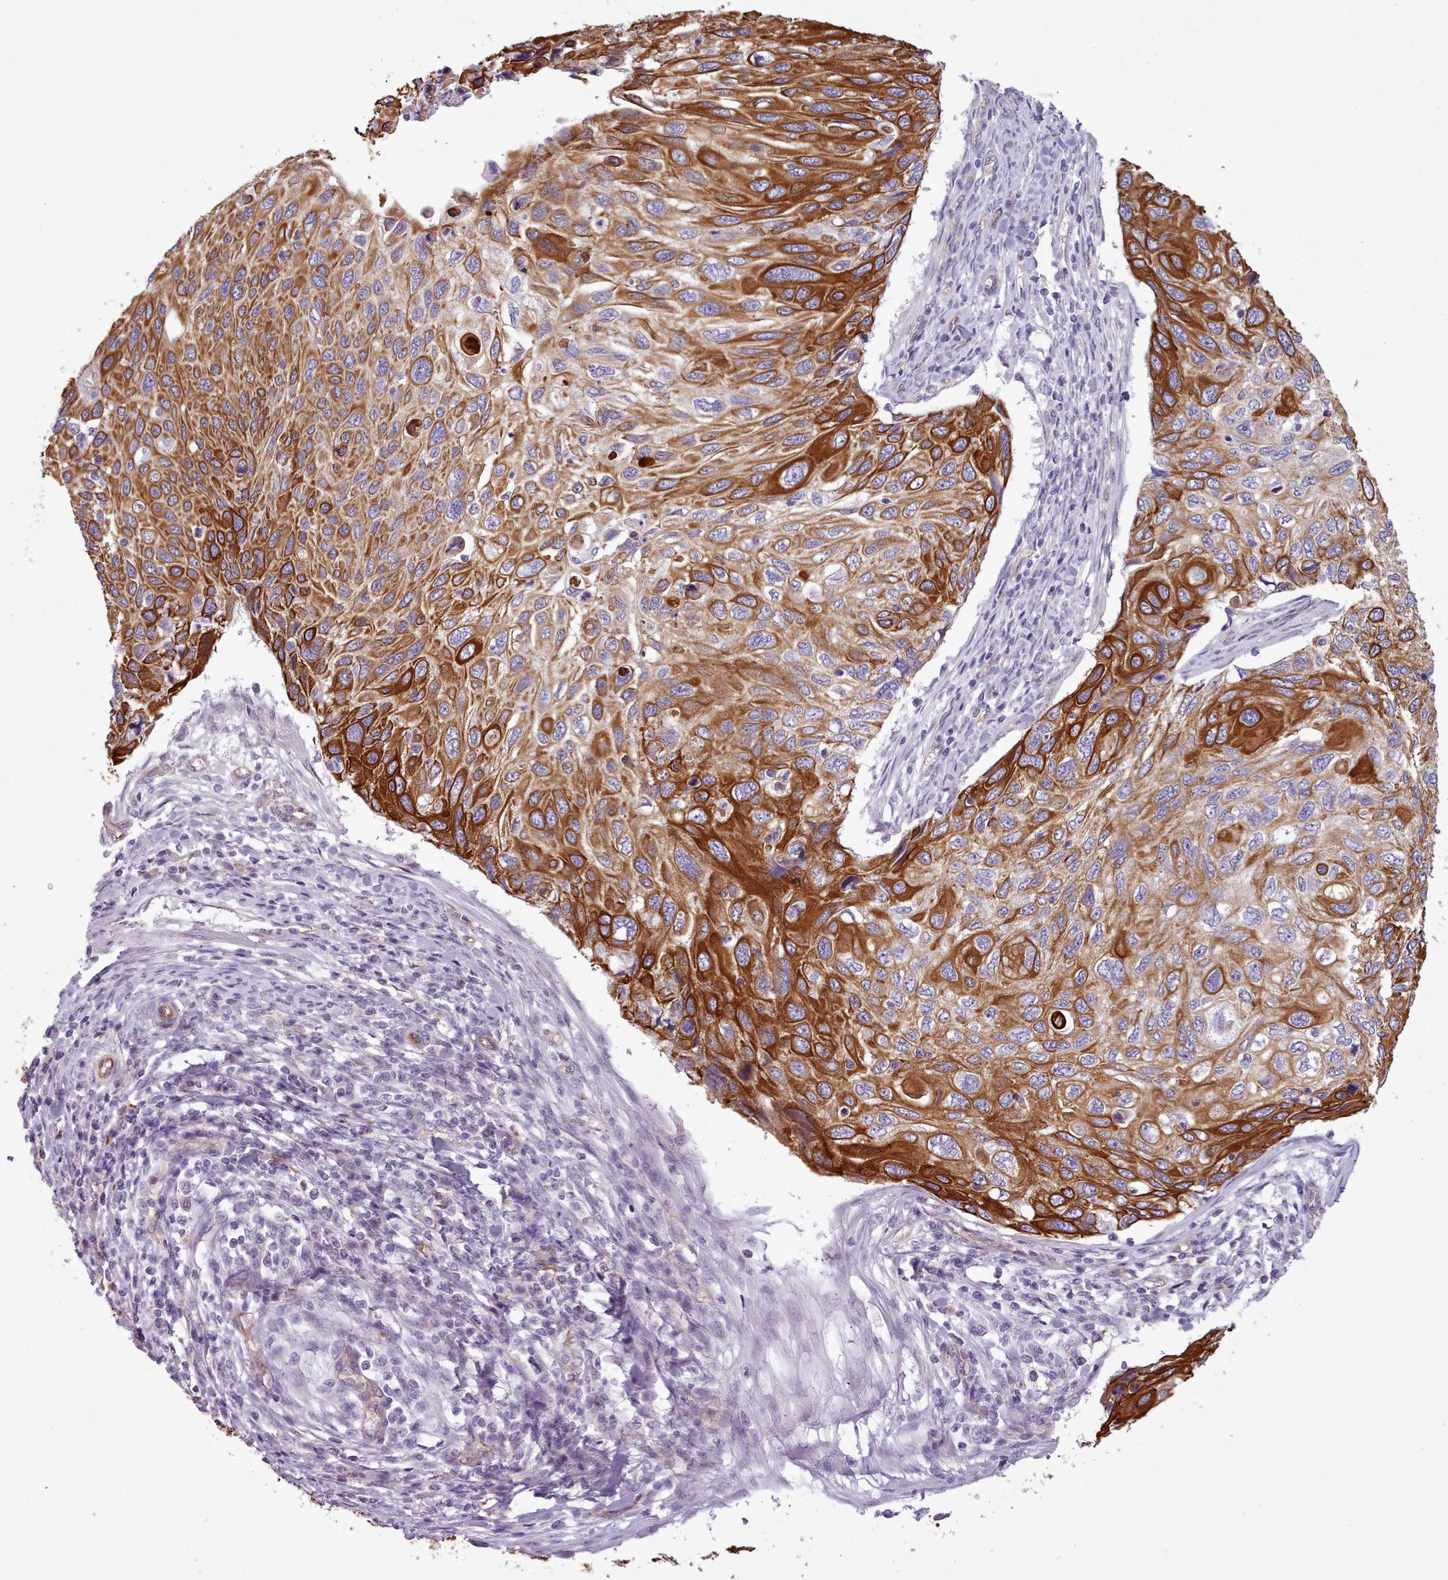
{"staining": {"intensity": "strong", "quantity": ">75%", "location": "cytoplasmic/membranous"}, "tissue": "cervical cancer", "cell_type": "Tumor cells", "image_type": "cancer", "snomed": [{"axis": "morphology", "description": "Squamous cell carcinoma, NOS"}, {"axis": "topography", "description": "Cervix"}], "caption": "Human cervical cancer stained for a protein (brown) displays strong cytoplasmic/membranous positive positivity in about >75% of tumor cells.", "gene": "PLD4", "patient": {"sex": "female", "age": 70}}